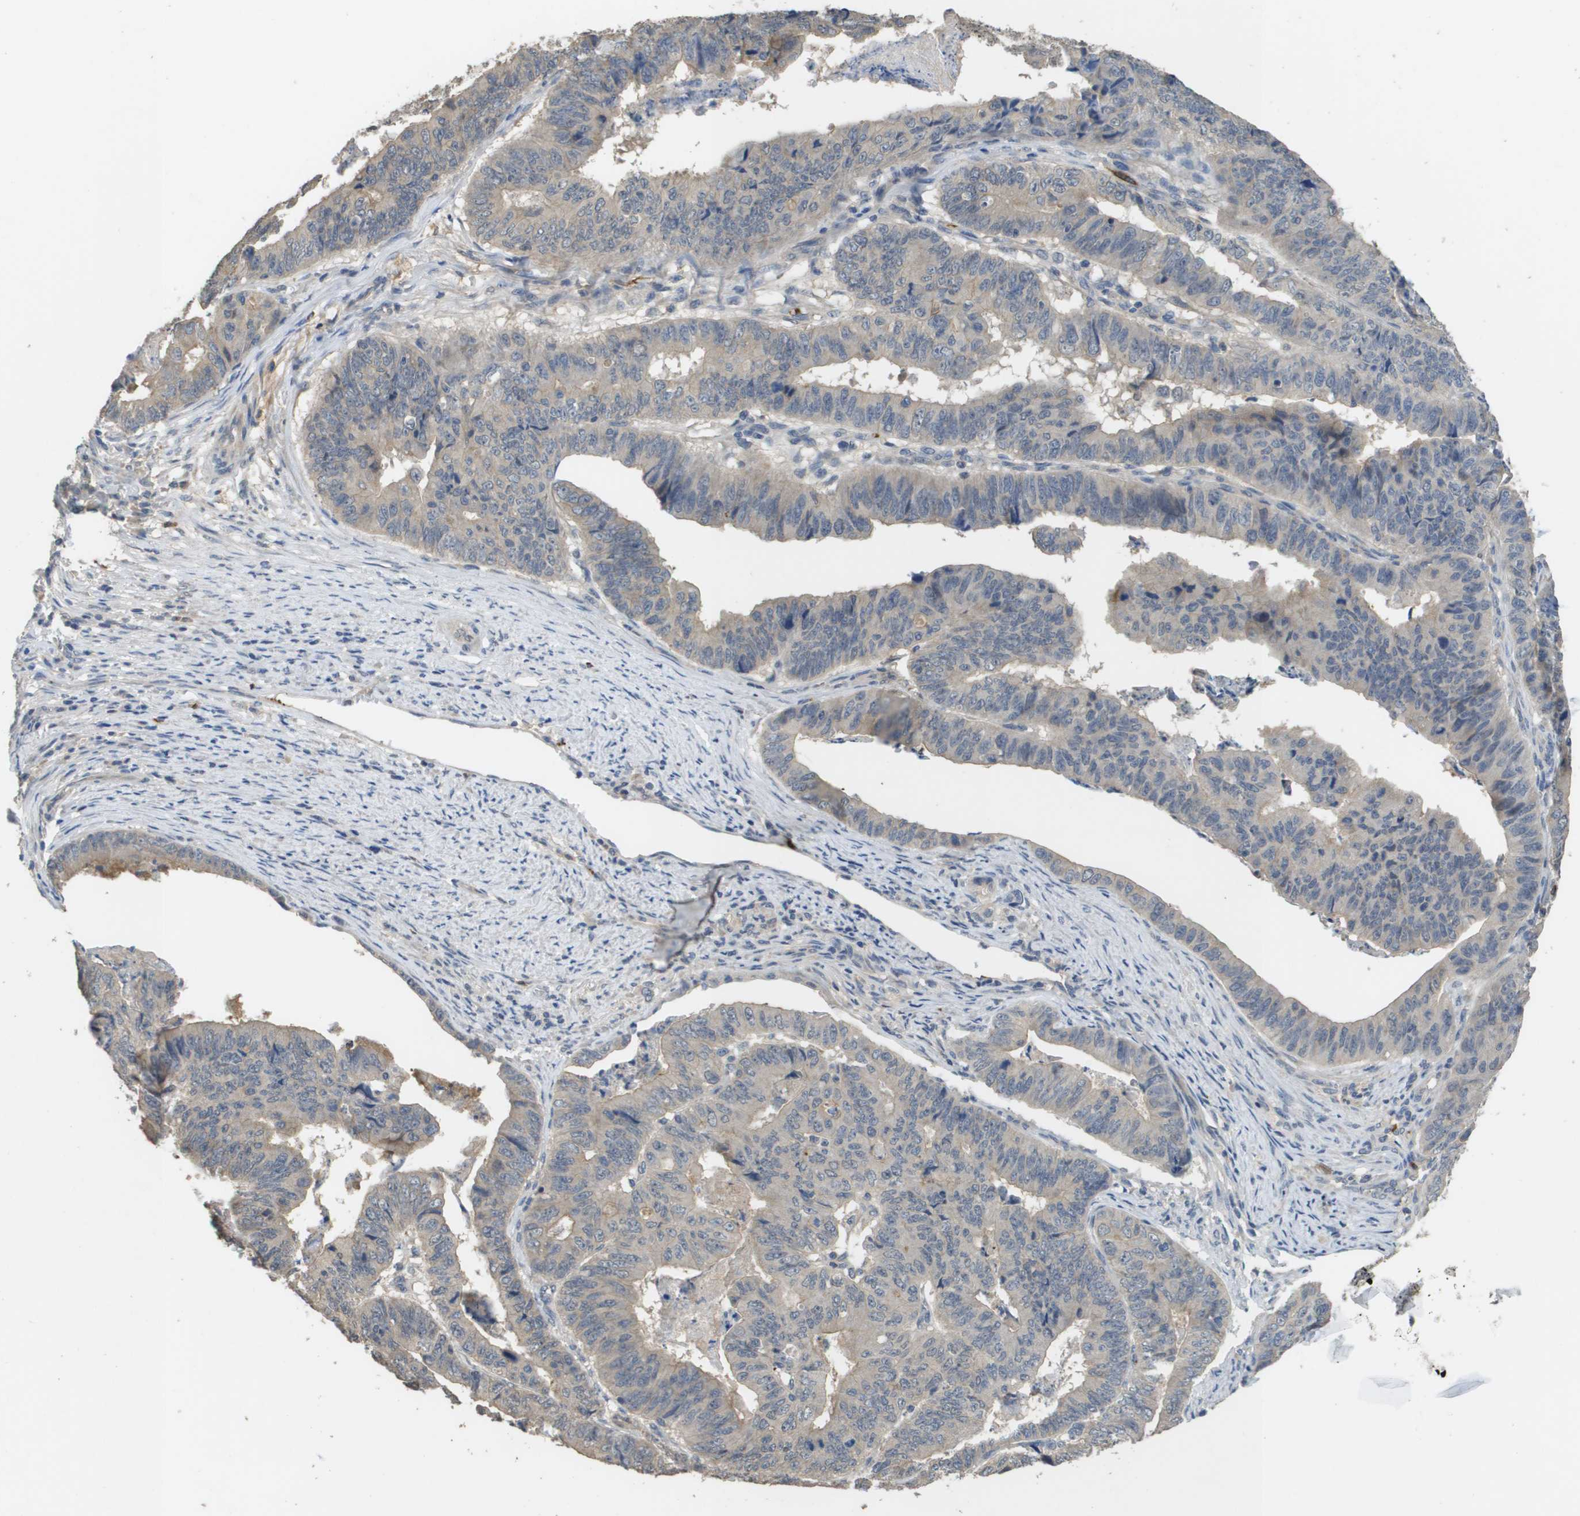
{"staining": {"intensity": "weak", "quantity": "<25%", "location": "cytoplasmic/membranous"}, "tissue": "stomach cancer", "cell_type": "Tumor cells", "image_type": "cancer", "snomed": [{"axis": "morphology", "description": "Adenocarcinoma, NOS"}, {"axis": "topography", "description": "Stomach, lower"}], "caption": "This is an IHC image of human stomach adenocarcinoma. There is no expression in tumor cells.", "gene": "RAB27B", "patient": {"sex": "male", "age": 77}}